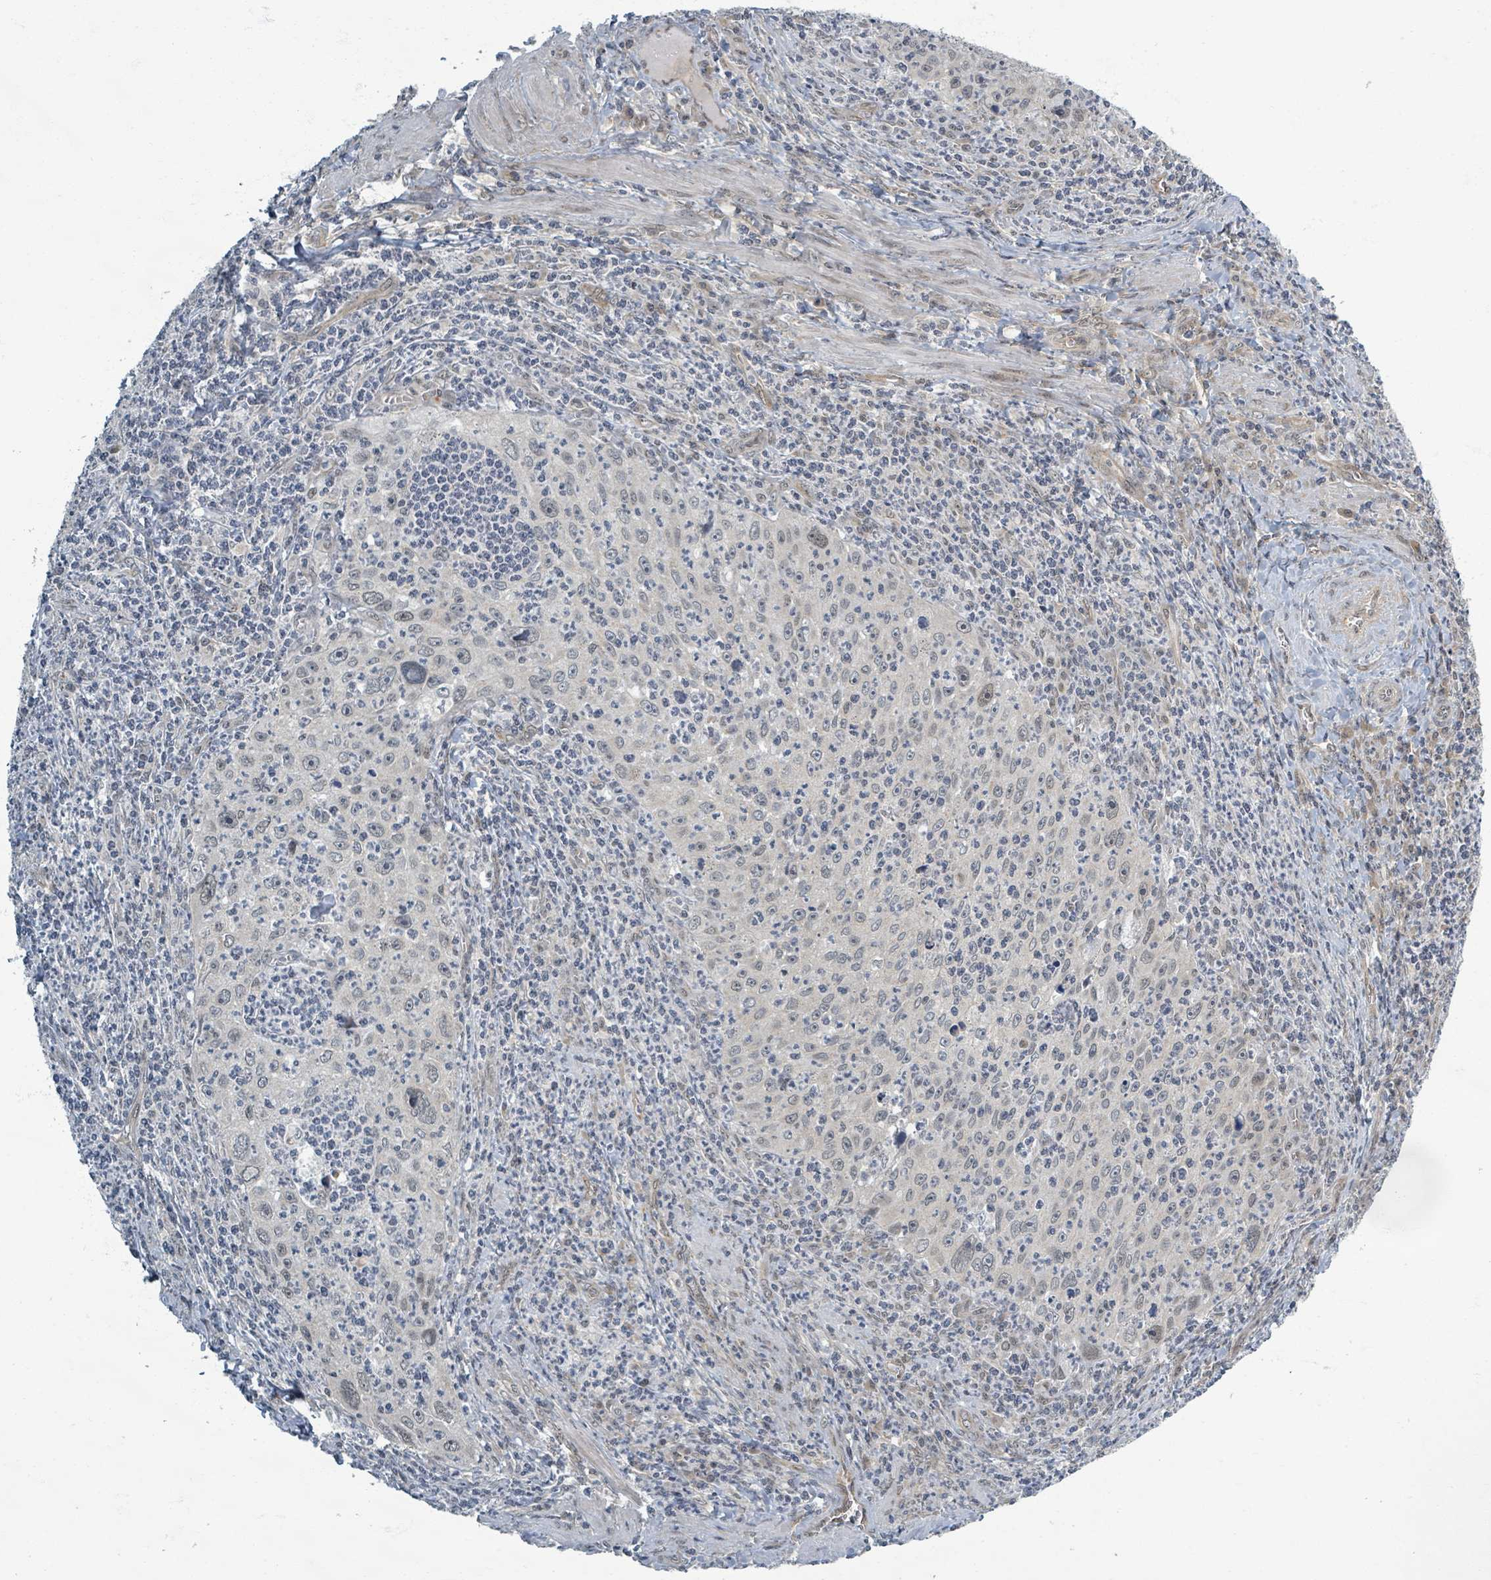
{"staining": {"intensity": "weak", "quantity": "25%-75%", "location": "cytoplasmic/membranous"}, "tissue": "cervical cancer", "cell_type": "Tumor cells", "image_type": "cancer", "snomed": [{"axis": "morphology", "description": "Squamous cell carcinoma, NOS"}, {"axis": "topography", "description": "Cervix"}], "caption": "Immunohistochemistry micrograph of neoplastic tissue: squamous cell carcinoma (cervical) stained using IHC shows low levels of weak protein expression localized specifically in the cytoplasmic/membranous of tumor cells, appearing as a cytoplasmic/membranous brown color.", "gene": "INTS15", "patient": {"sex": "female", "age": 30}}